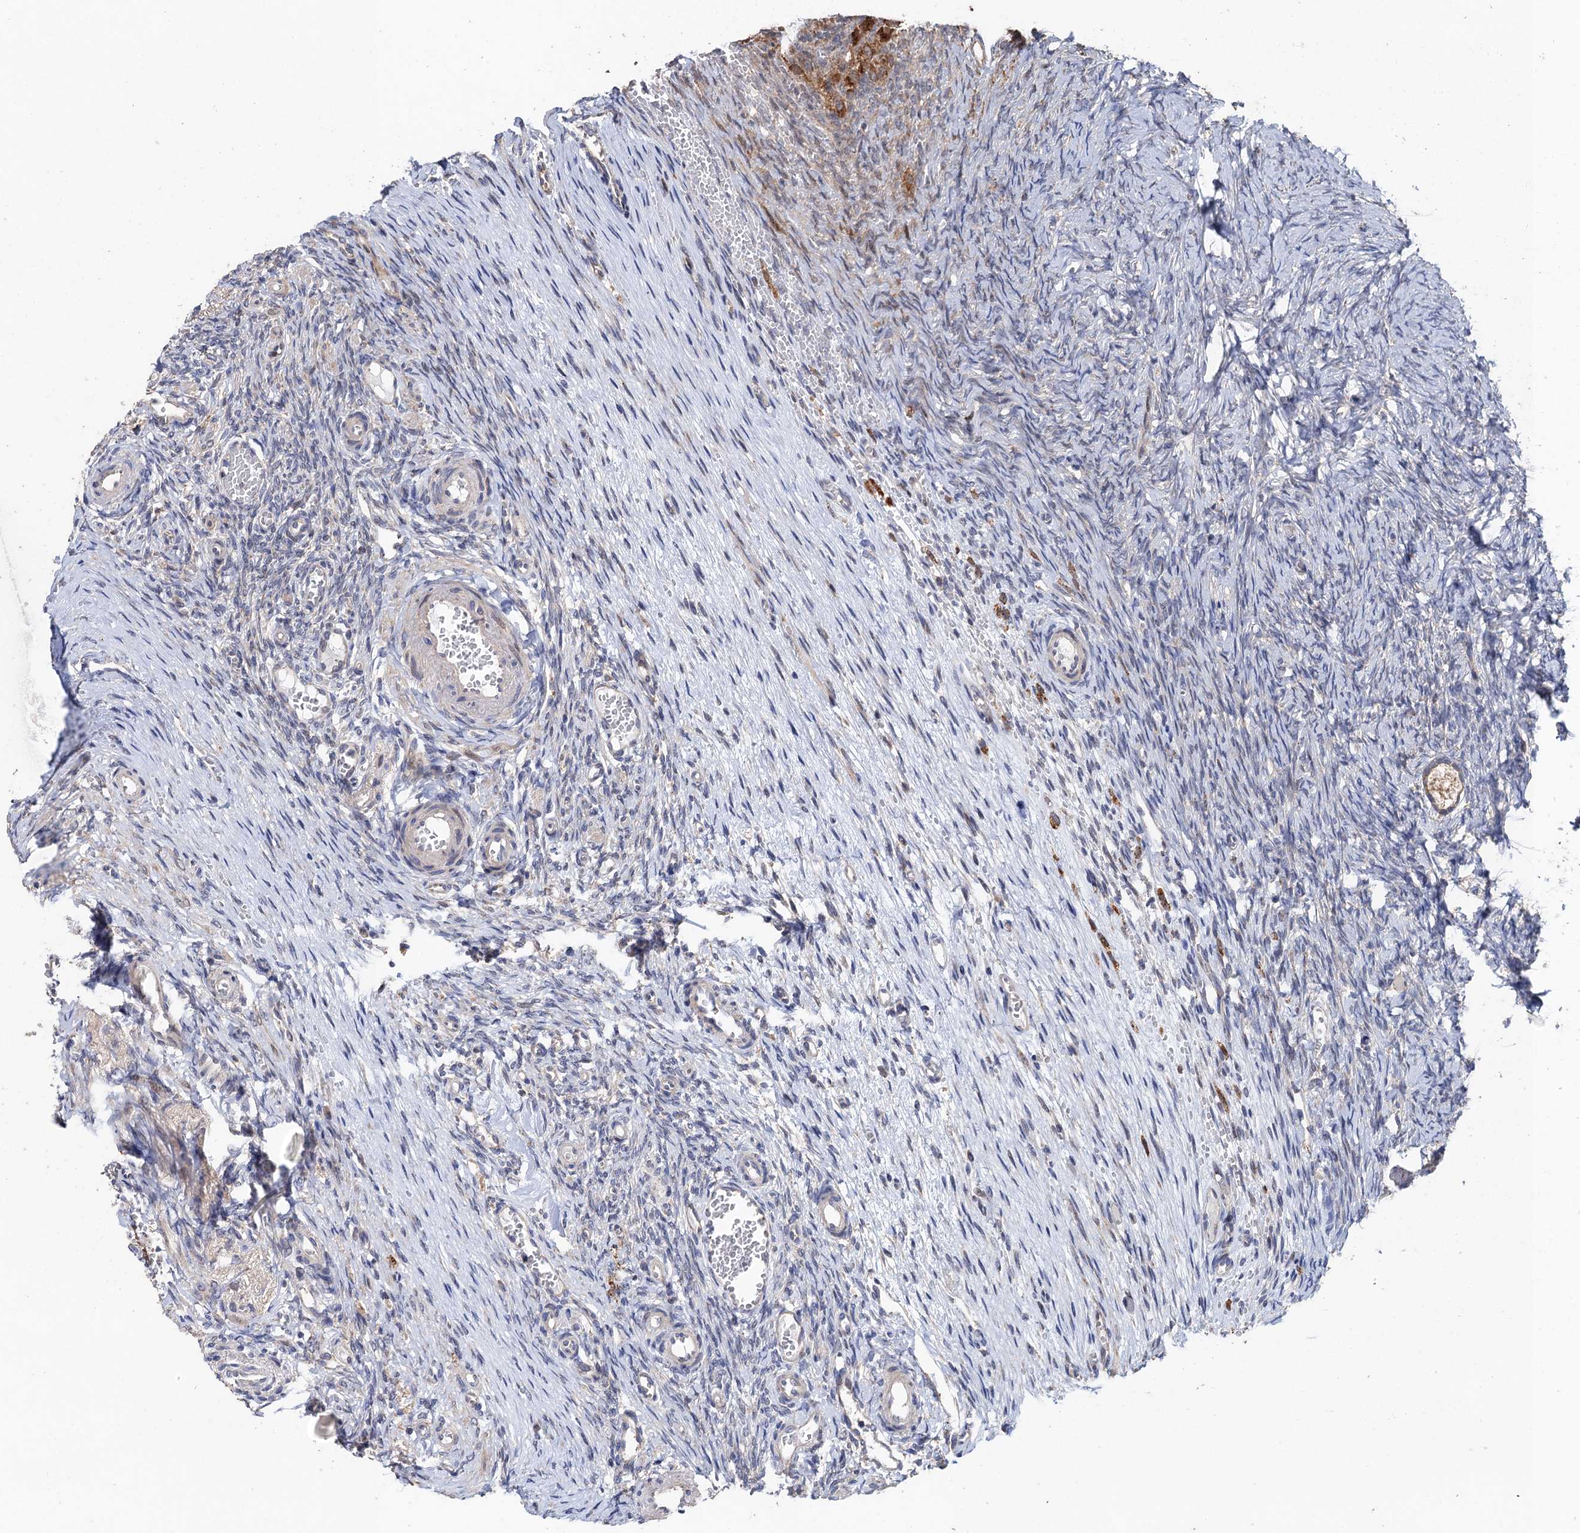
{"staining": {"intensity": "negative", "quantity": "none", "location": "none"}, "tissue": "ovary", "cell_type": "Ovarian stroma cells", "image_type": "normal", "snomed": [{"axis": "morphology", "description": "Adenocarcinoma, NOS"}, {"axis": "topography", "description": "Endometrium"}], "caption": "IHC micrograph of benign ovary stained for a protein (brown), which reveals no positivity in ovarian stroma cells.", "gene": "BMERB1", "patient": {"sex": "female", "age": 32}}